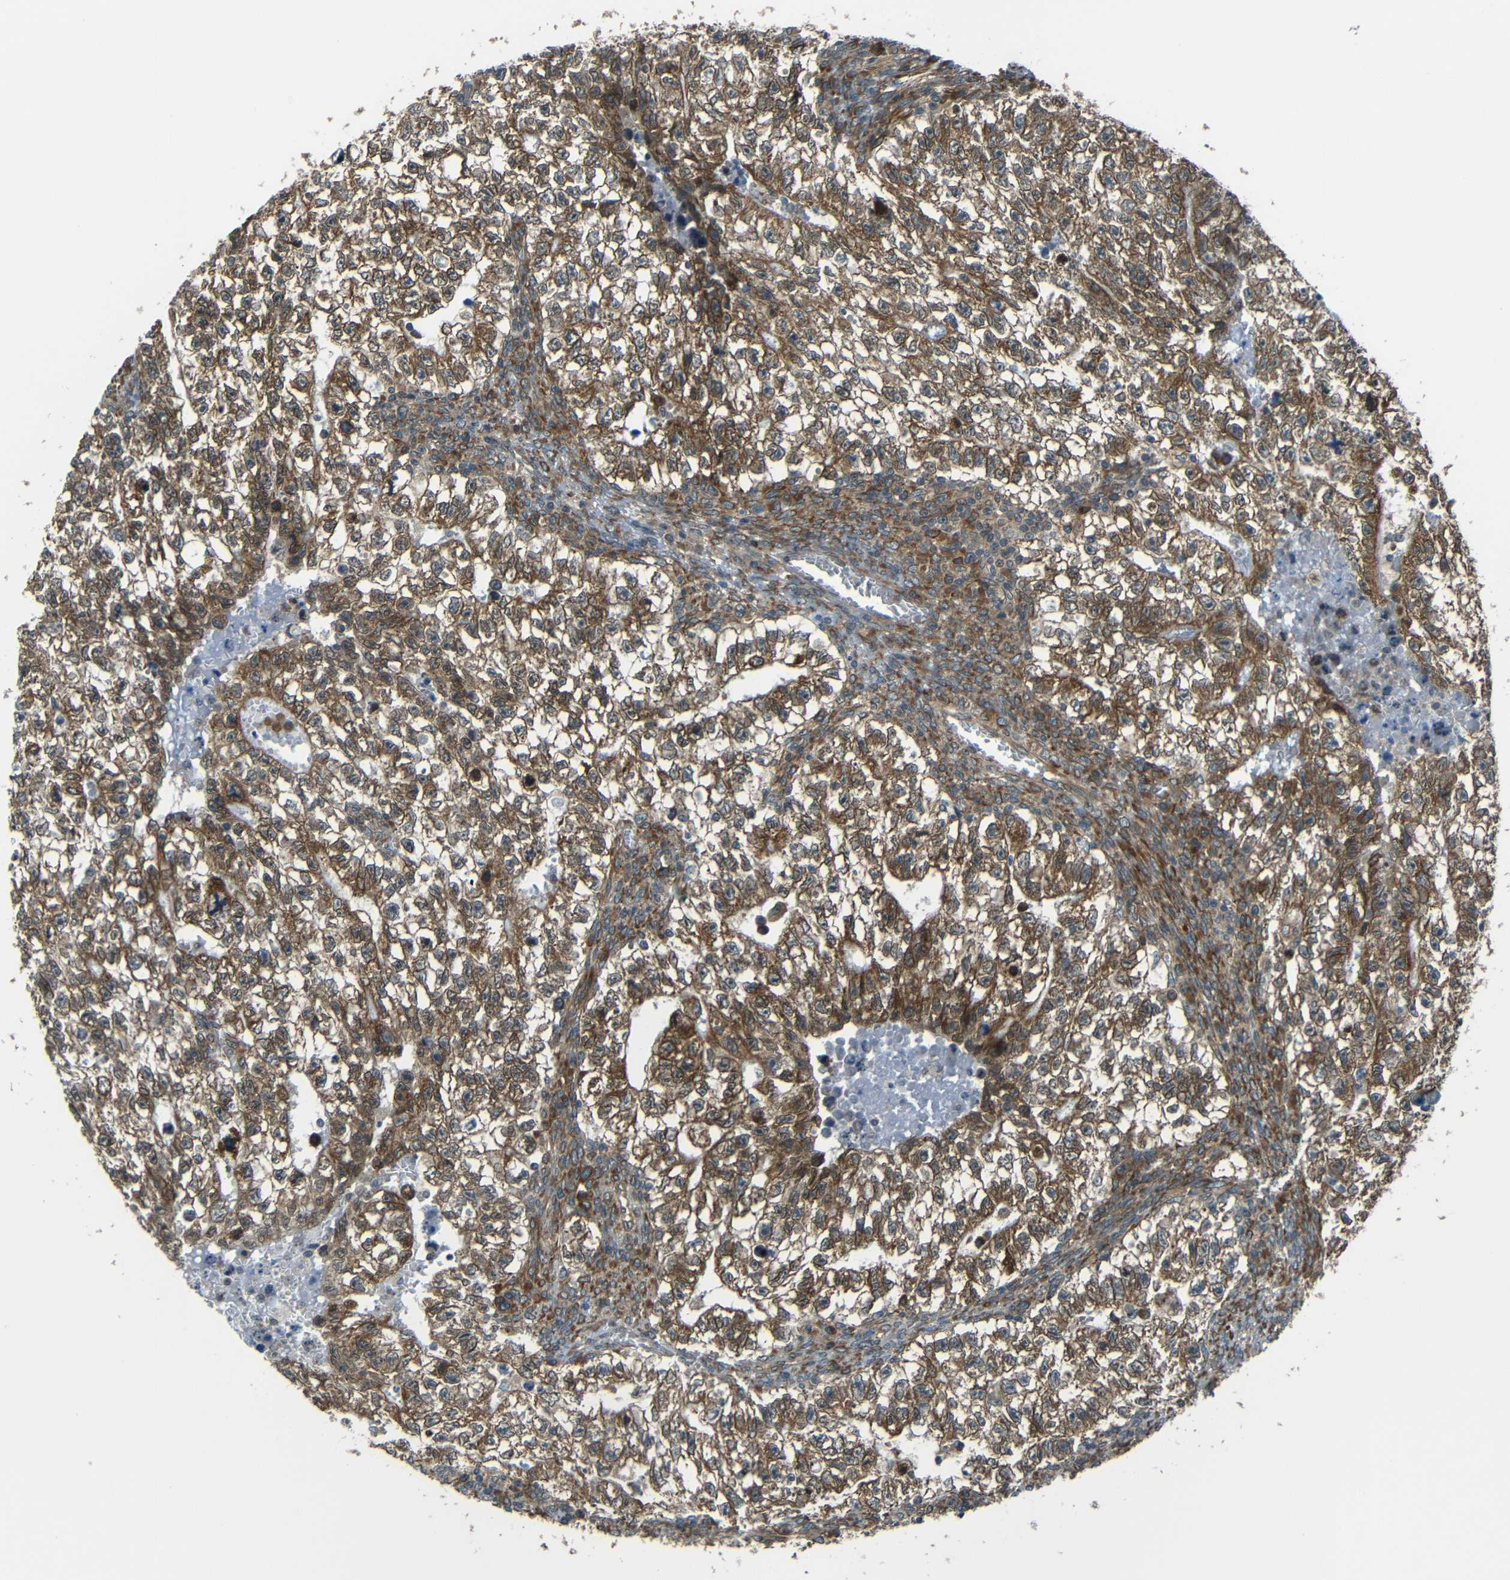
{"staining": {"intensity": "moderate", "quantity": ">75%", "location": "cytoplasmic/membranous"}, "tissue": "testis cancer", "cell_type": "Tumor cells", "image_type": "cancer", "snomed": [{"axis": "morphology", "description": "Seminoma, NOS"}, {"axis": "morphology", "description": "Carcinoma, Embryonal, NOS"}, {"axis": "topography", "description": "Testis"}], "caption": "Human testis cancer stained with a protein marker demonstrates moderate staining in tumor cells.", "gene": "VAPB", "patient": {"sex": "male", "age": 38}}